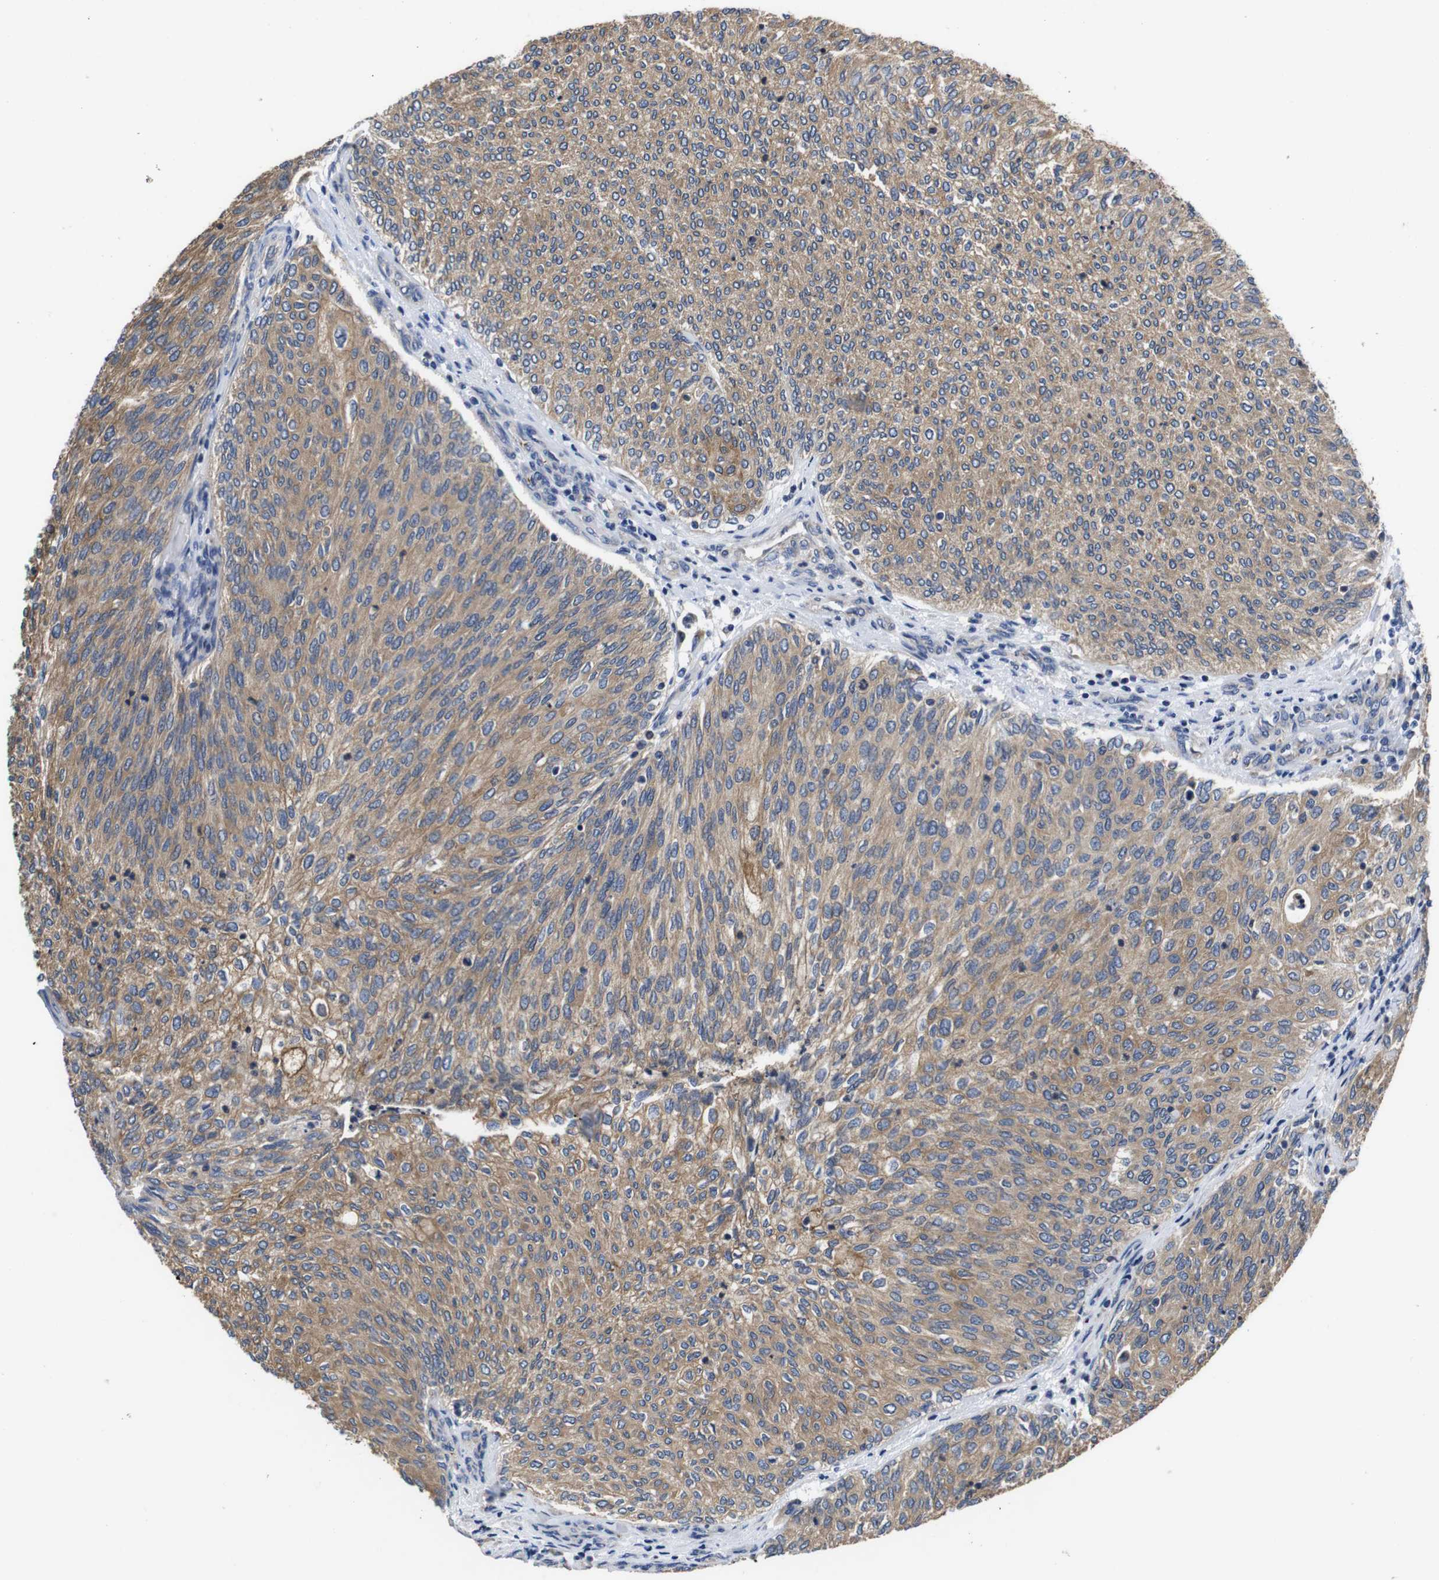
{"staining": {"intensity": "moderate", "quantity": ">75%", "location": "cytoplasmic/membranous"}, "tissue": "urothelial cancer", "cell_type": "Tumor cells", "image_type": "cancer", "snomed": [{"axis": "morphology", "description": "Urothelial carcinoma, Low grade"}, {"axis": "topography", "description": "Urinary bladder"}], "caption": "Protein expression analysis of human urothelial cancer reveals moderate cytoplasmic/membranous positivity in about >75% of tumor cells.", "gene": "MARCHF7", "patient": {"sex": "female", "age": 79}}